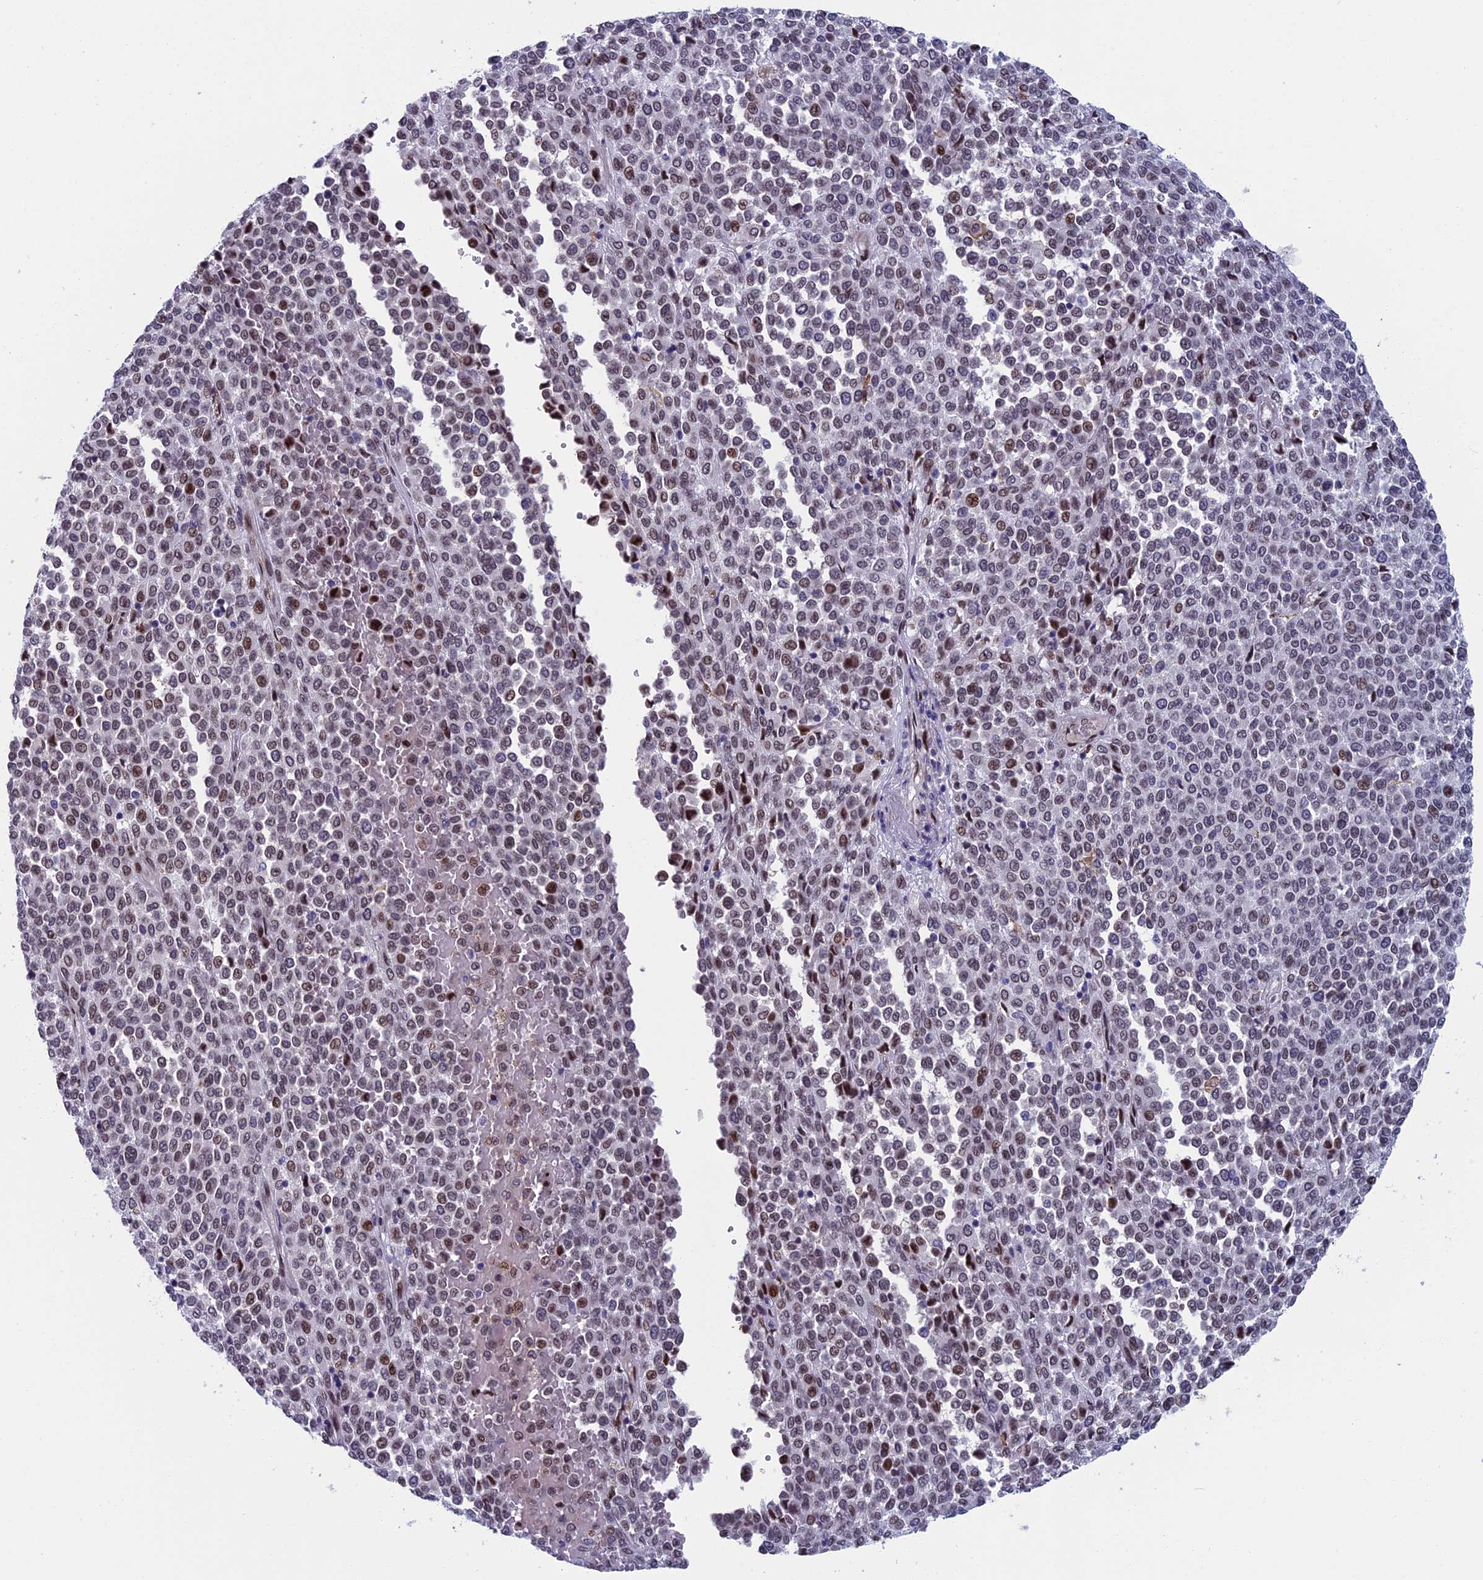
{"staining": {"intensity": "moderate", "quantity": "25%-75%", "location": "nuclear"}, "tissue": "melanoma", "cell_type": "Tumor cells", "image_type": "cancer", "snomed": [{"axis": "morphology", "description": "Malignant melanoma, Metastatic site"}, {"axis": "topography", "description": "Pancreas"}], "caption": "This photomicrograph demonstrates immunohistochemistry (IHC) staining of human melanoma, with medium moderate nuclear expression in approximately 25%-75% of tumor cells.", "gene": "GPSM1", "patient": {"sex": "female", "age": 30}}